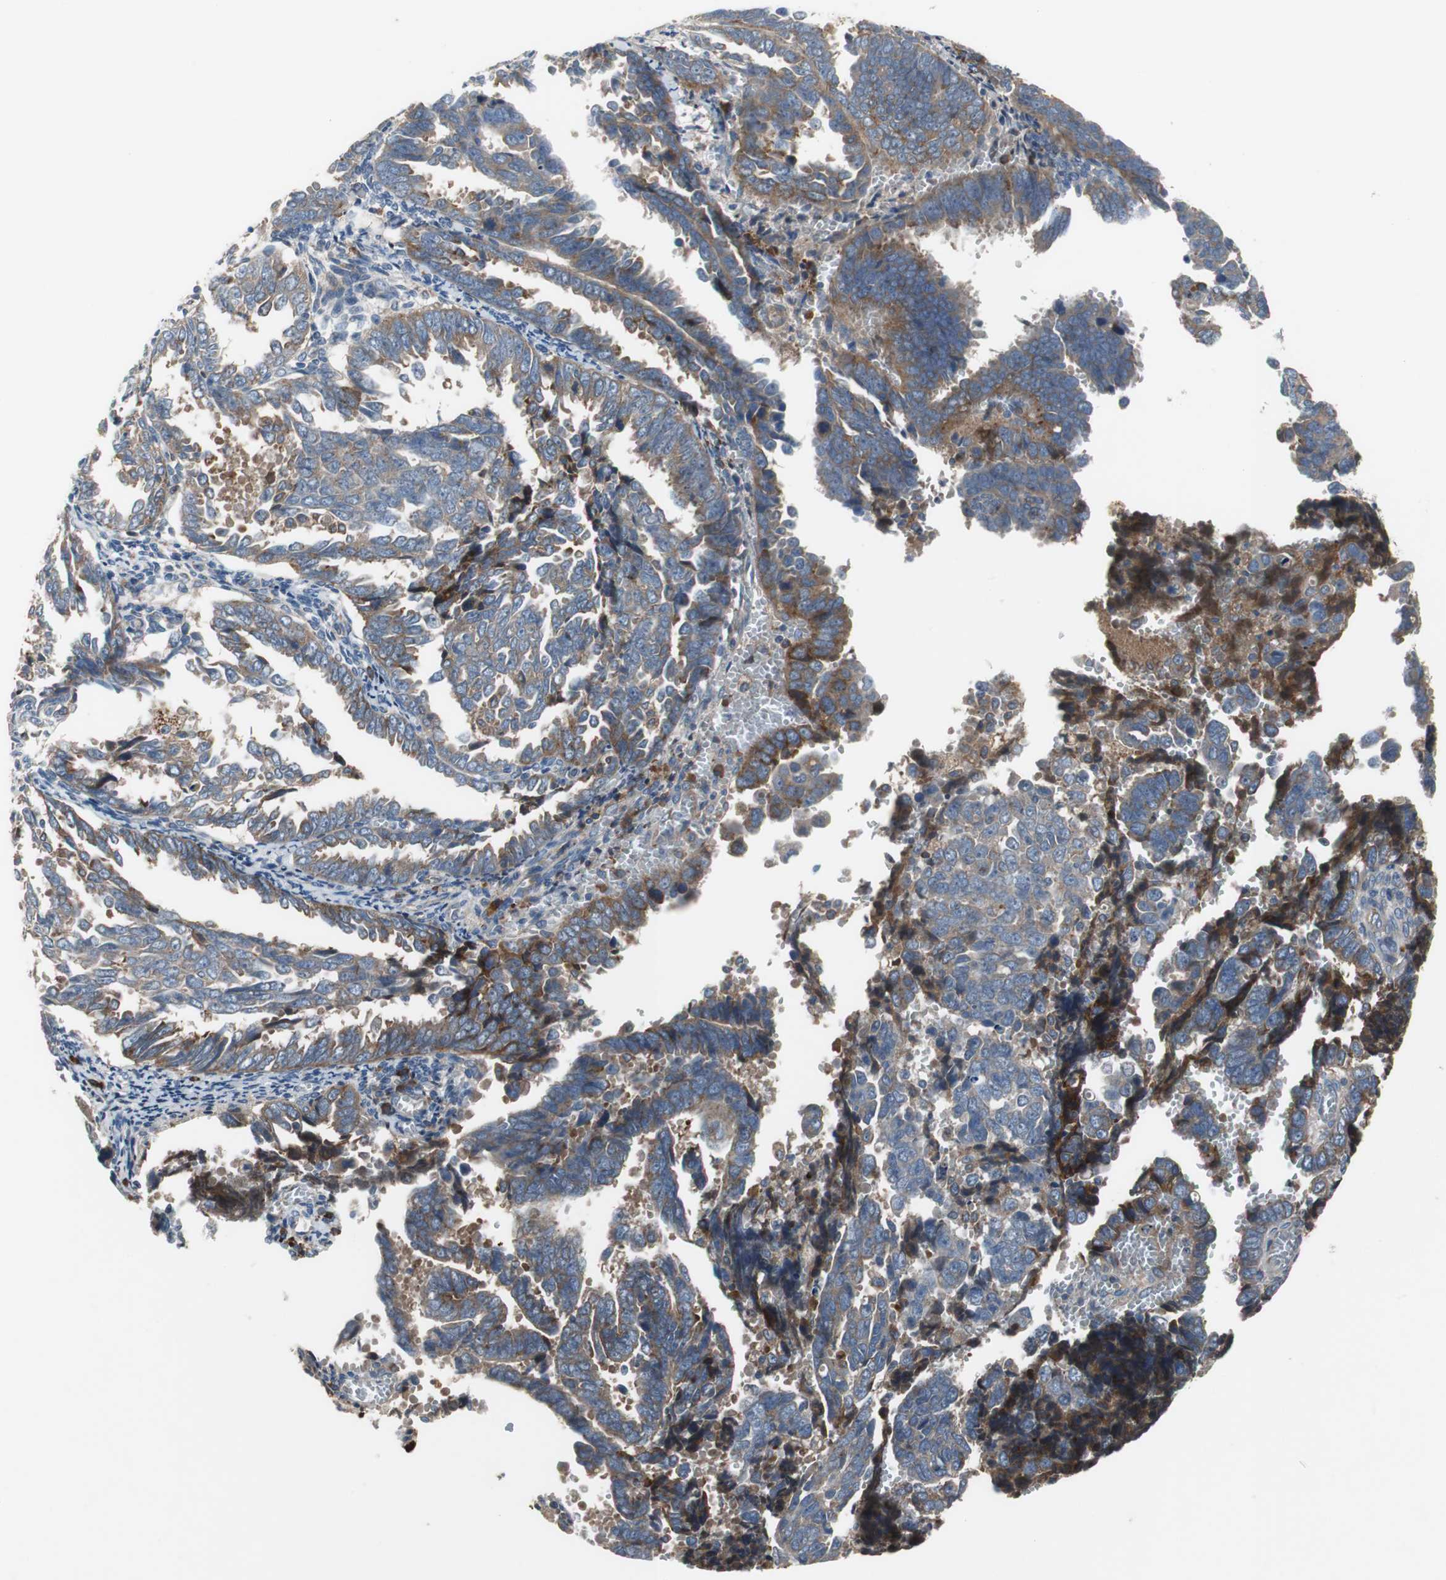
{"staining": {"intensity": "moderate", "quantity": "25%-75%", "location": "cytoplasmic/membranous"}, "tissue": "endometrial cancer", "cell_type": "Tumor cells", "image_type": "cancer", "snomed": [{"axis": "morphology", "description": "Adenocarcinoma, NOS"}, {"axis": "topography", "description": "Endometrium"}], "caption": "This micrograph demonstrates endometrial cancer stained with IHC to label a protein in brown. The cytoplasmic/membranous of tumor cells show moderate positivity for the protein. Nuclei are counter-stained blue.", "gene": "SORT1", "patient": {"sex": "female", "age": 75}}